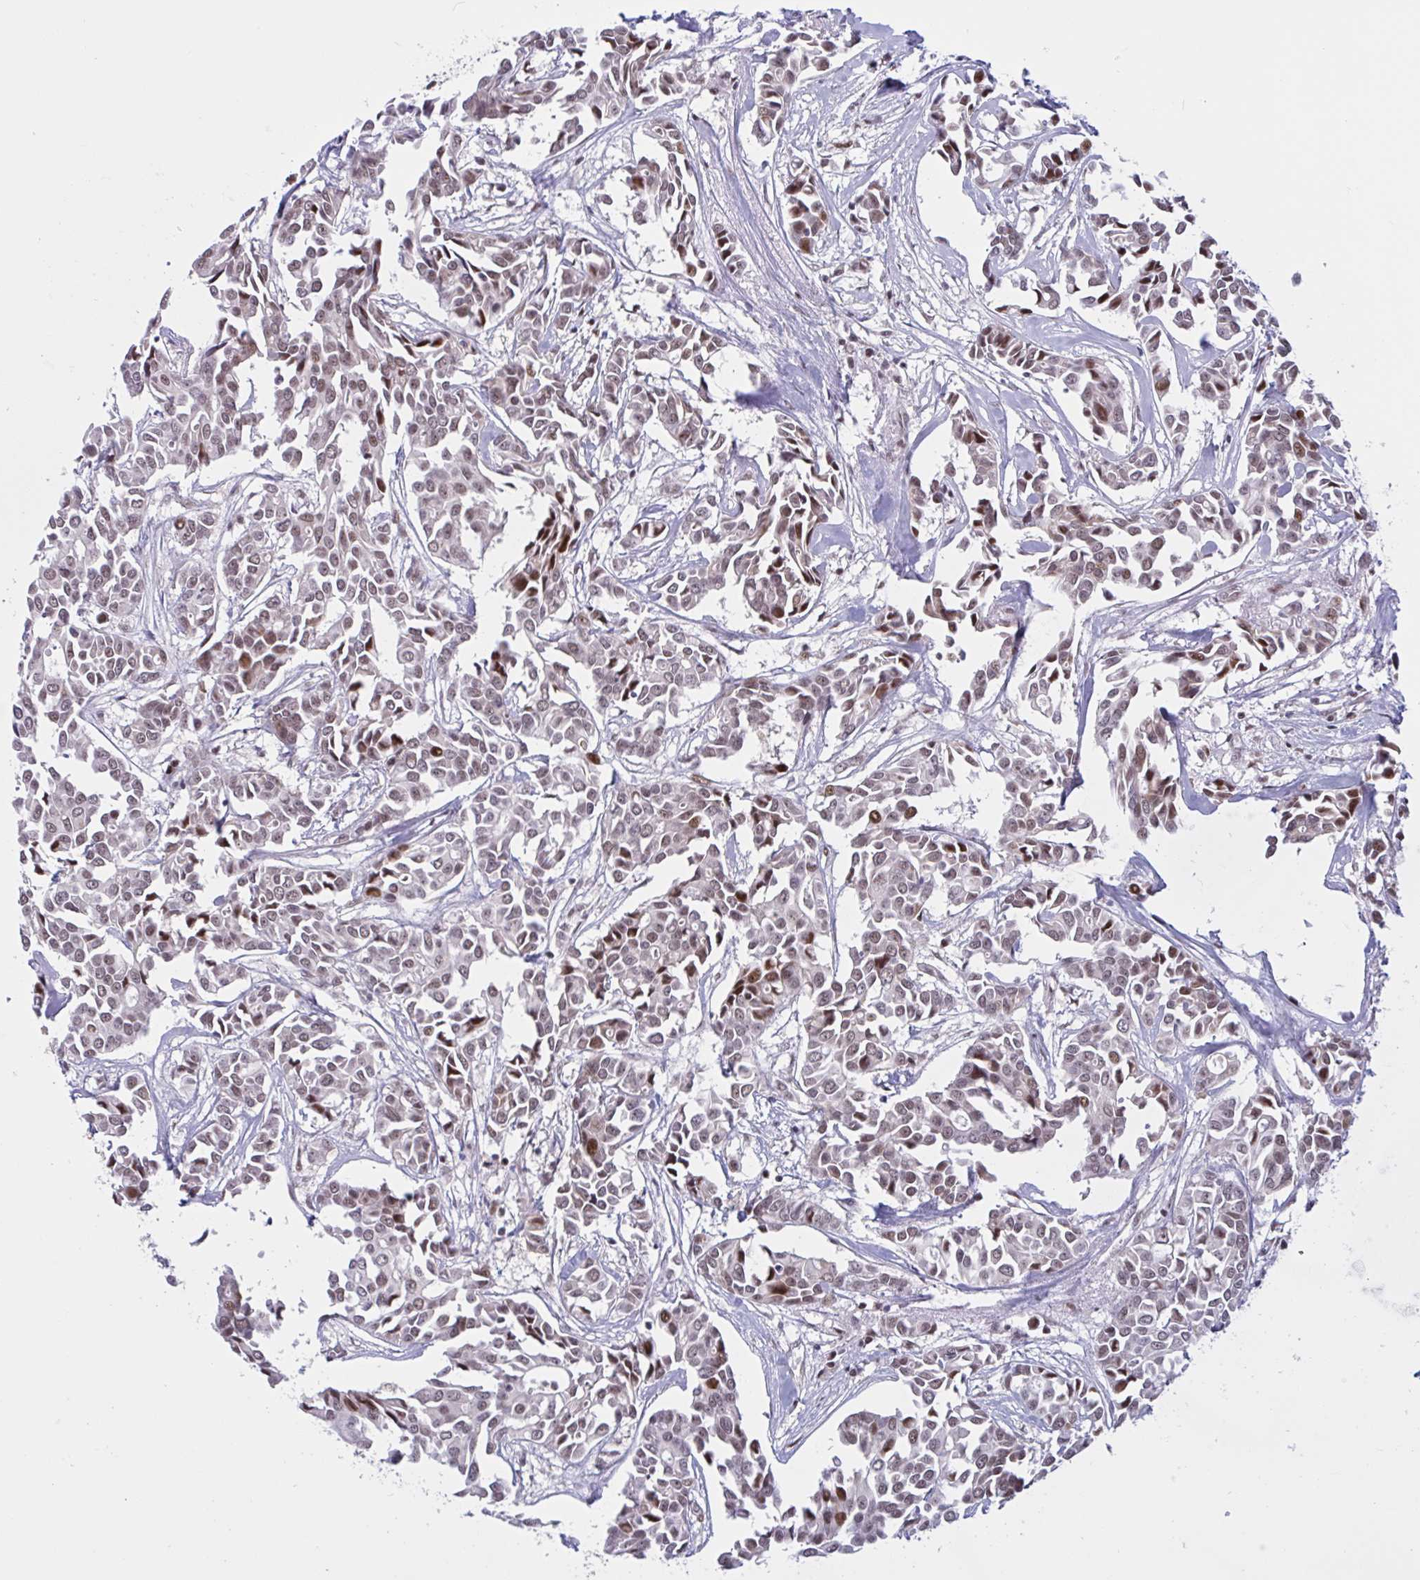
{"staining": {"intensity": "moderate", "quantity": ">75%", "location": "nuclear"}, "tissue": "breast cancer", "cell_type": "Tumor cells", "image_type": "cancer", "snomed": [{"axis": "morphology", "description": "Duct carcinoma"}, {"axis": "topography", "description": "Breast"}], "caption": "Immunohistochemistry image of human breast cancer stained for a protein (brown), which reveals medium levels of moderate nuclear positivity in about >75% of tumor cells.", "gene": "RBL1", "patient": {"sex": "female", "age": 54}}